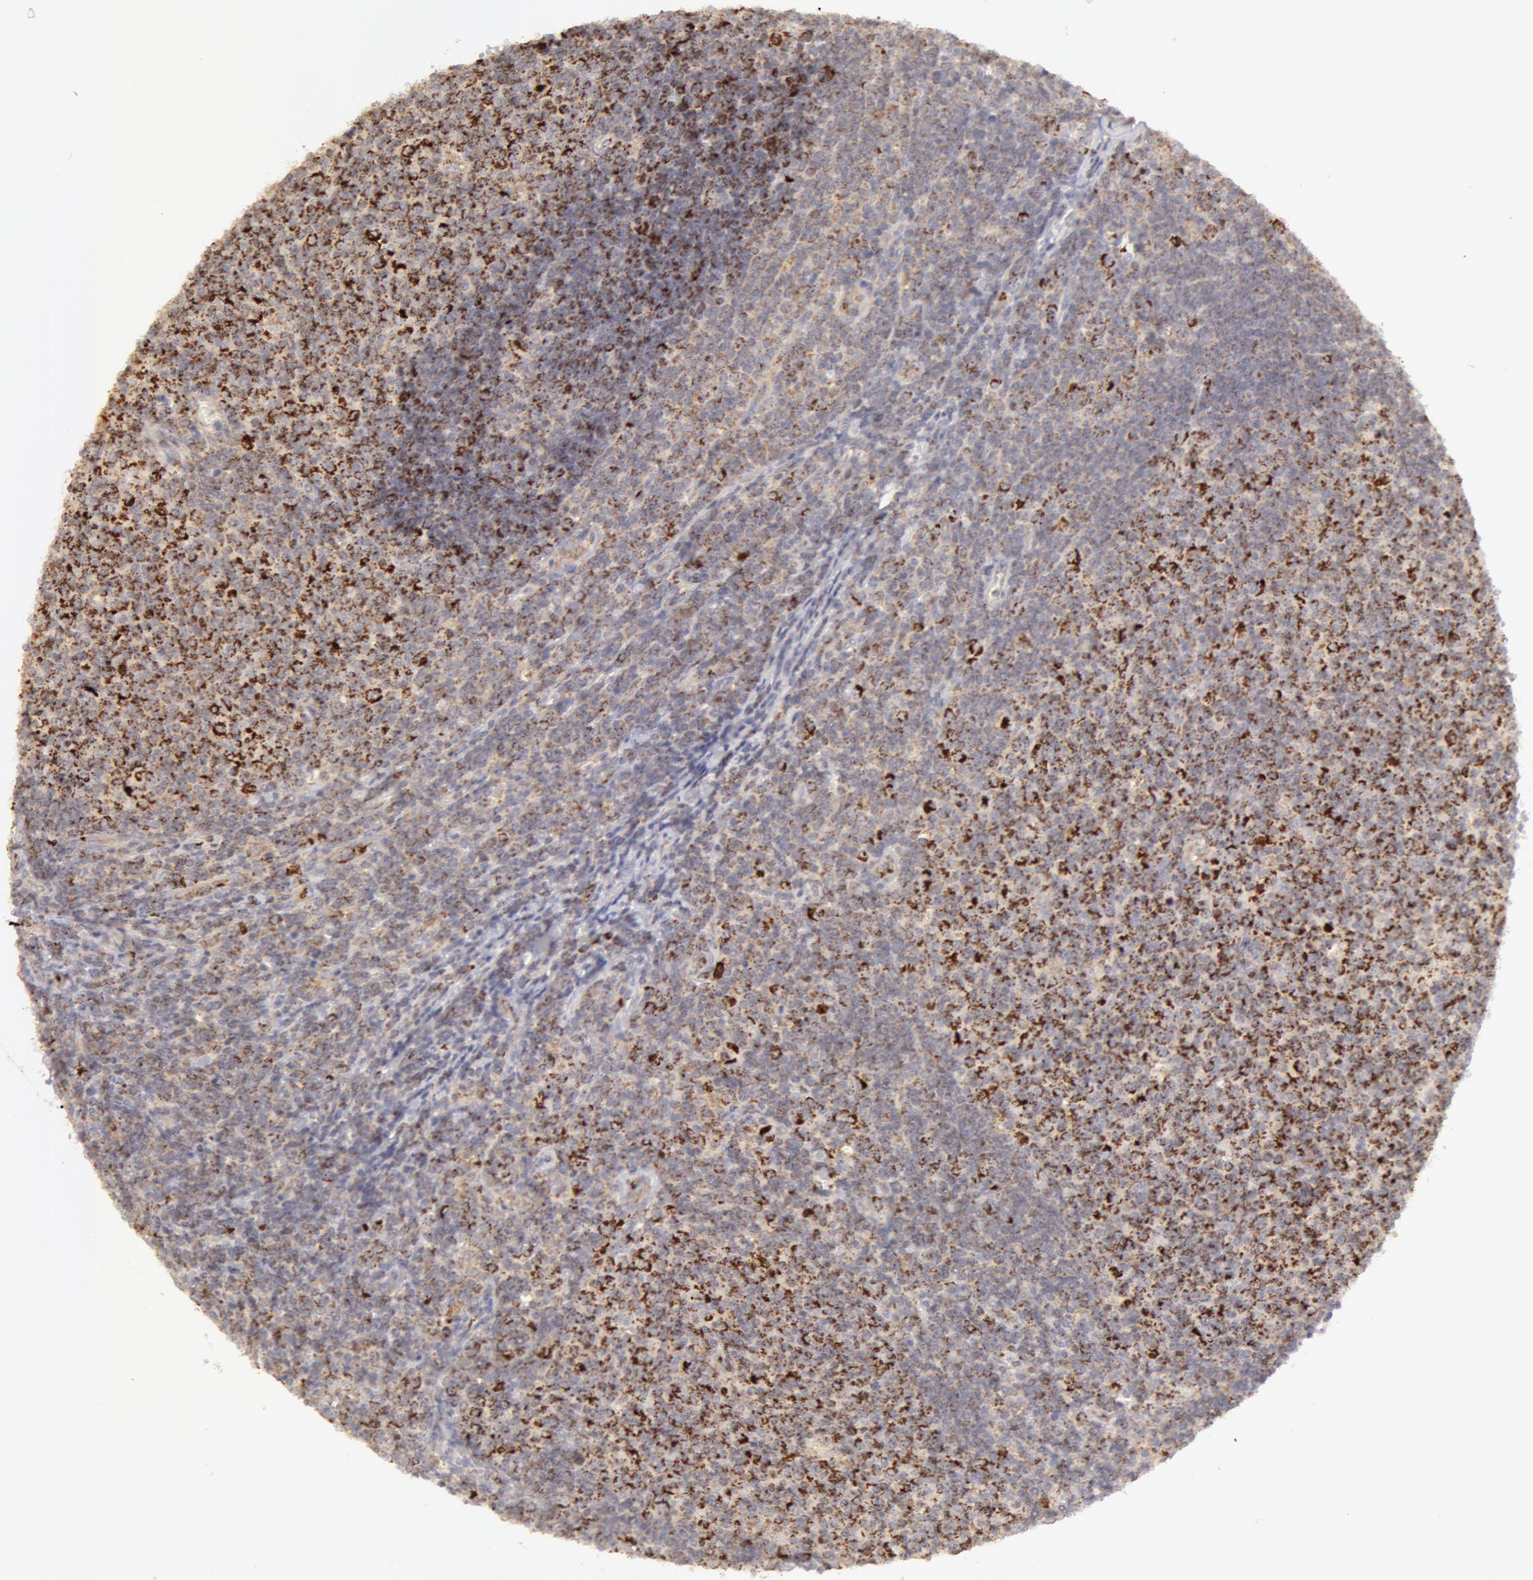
{"staining": {"intensity": "moderate", "quantity": "25%-75%", "location": "cytoplasmic/membranous"}, "tissue": "lymphoma", "cell_type": "Tumor cells", "image_type": "cancer", "snomed": [{"axis": "morphology", "description": "Malignant lymphoma, non-Hodgkin's type, Low grade"}, {"axis": "topography", "description": "Lymph node"}], "caption": "High-magnification brightfield microscopy of low-grade malignant lymphoma, non-Hodgkin's type stained with DAB (brown) and counterstained with hematoxylin (blue). tumor cells exhibit moderate cytoplasmic/membranous positivity is present in approximately25%-75% of cells.", "gene": "ADPRH", "patient": {"sex": "male", "age": 74}}